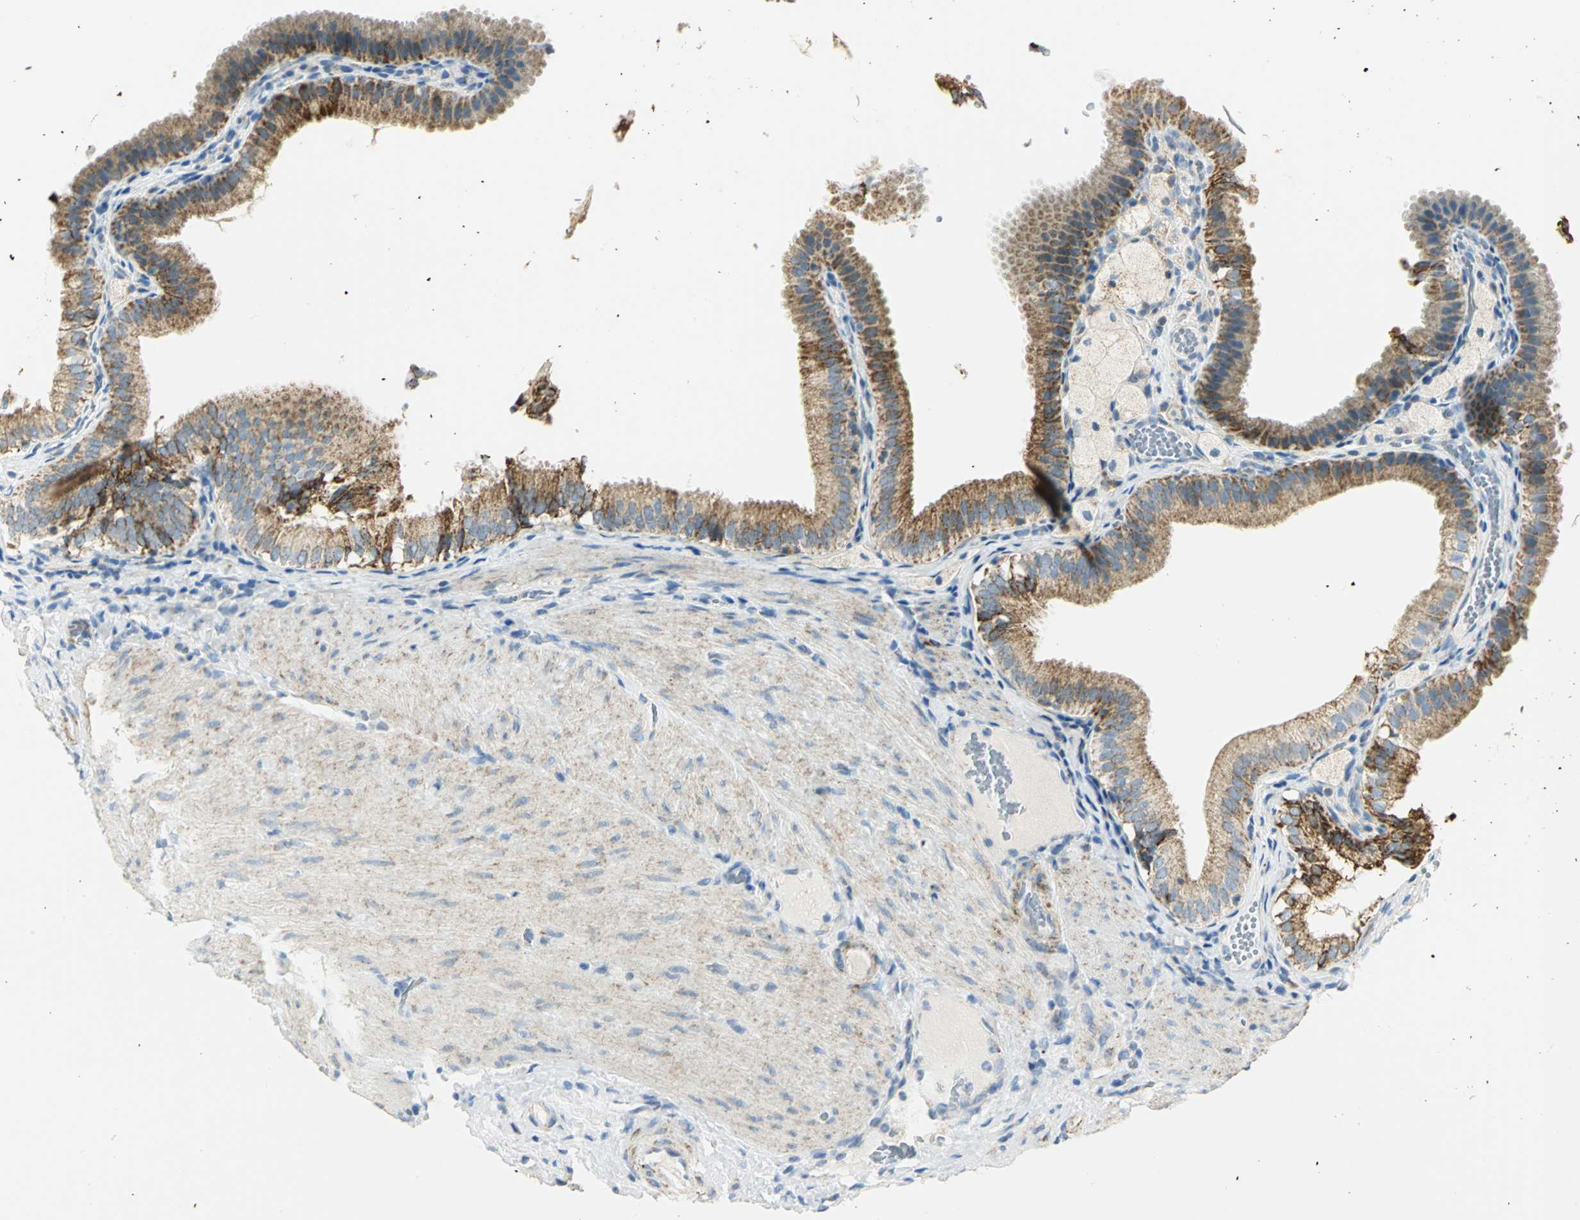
{"staining": {"intensity": "moderate", "quantity": ">75%", "location": "cytoplasmic/membranous"}, "tissue": "gallbladder", "cell_type": "Glandular cells", "image_type": "normal", "snomed": [{"axis": "morphology", "description": "Normal tissue, NOS"}, {"axis": "topography", "description": "Gallbladder"}], "caption": "Immunohistochemistry histopathology image of normal human gallbladder stained for a protein (brown), which exhibits medium levels of moderate cytoplasmic/membranous staining in approximately >75% of glandular cells.", "gene": "NTRK1", "patient": {"sex": "female", "age": 24}}